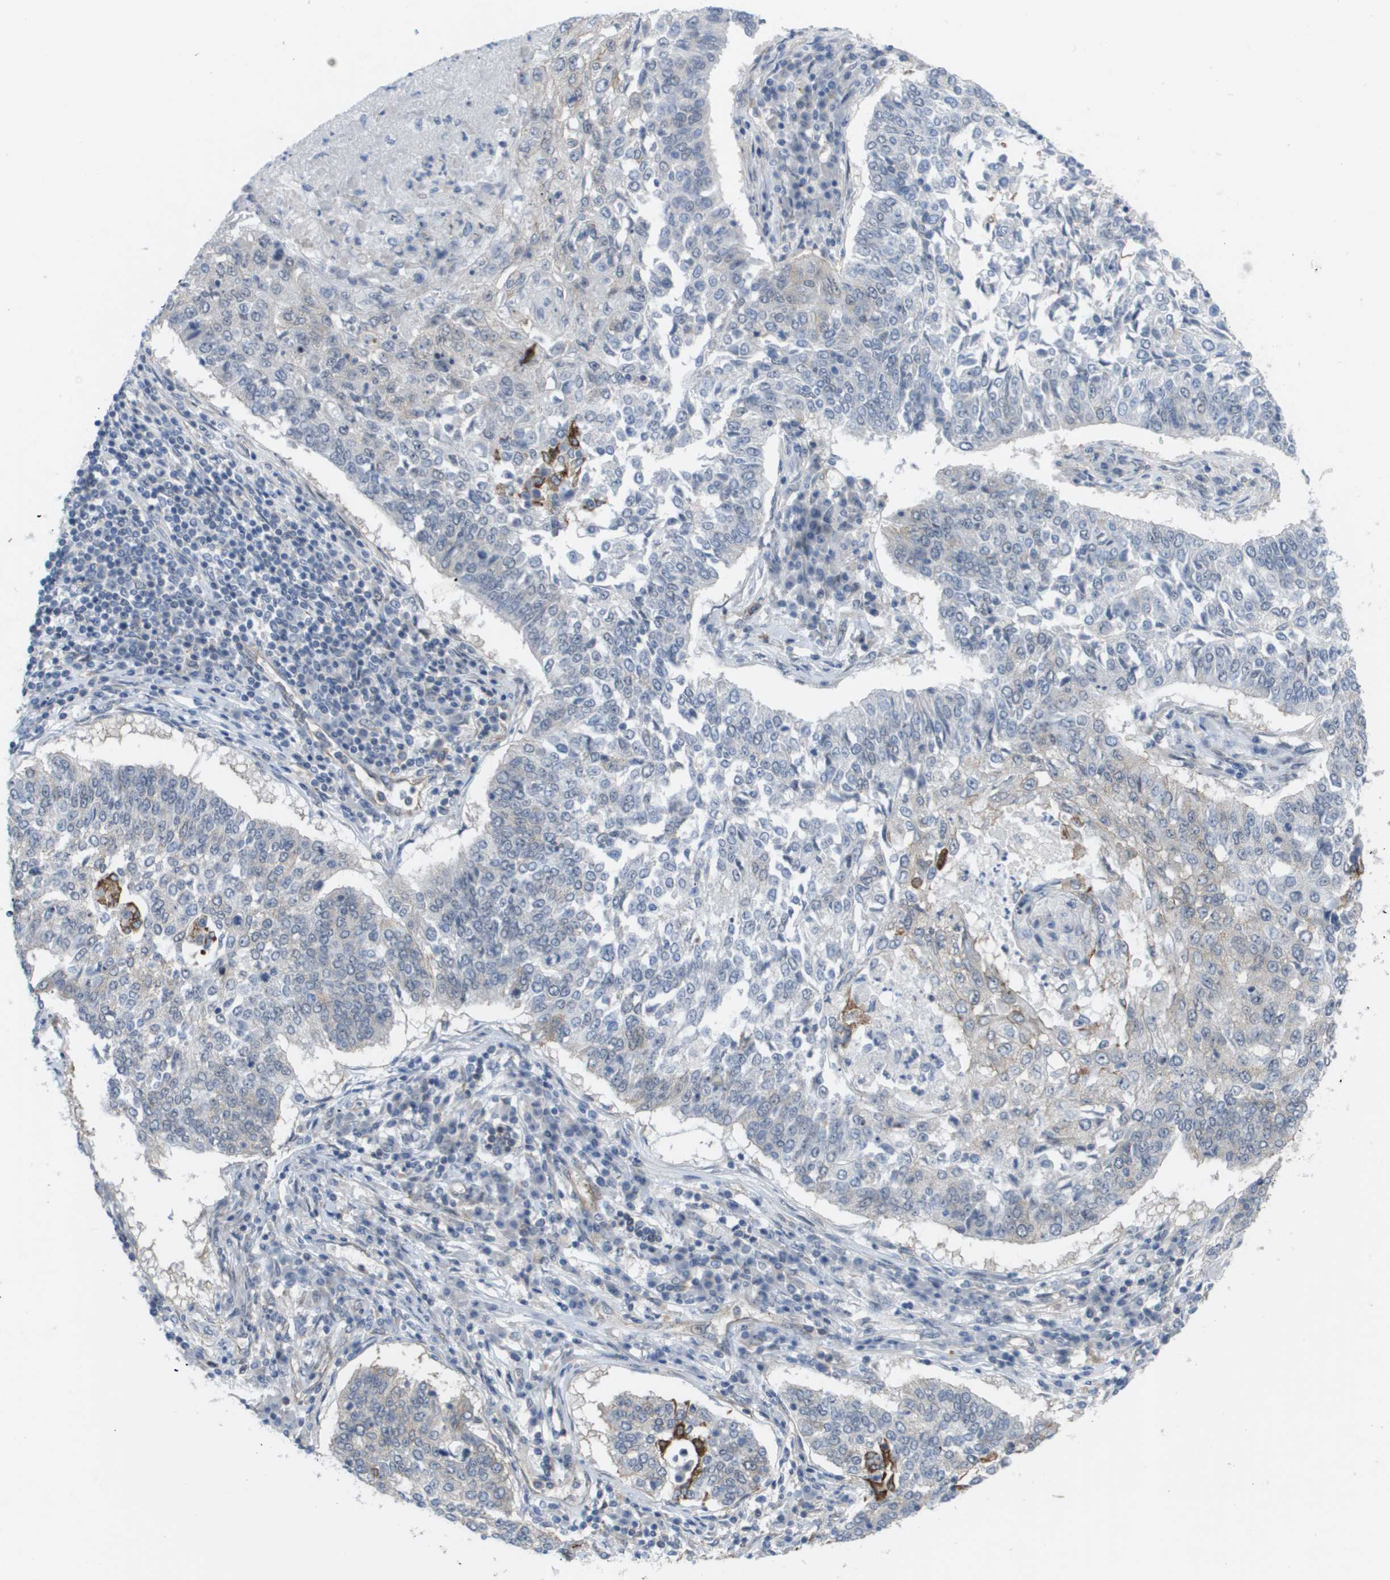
{"staining": {"intensity": "negative", "quantity": "none", "location": "none"}, "tissue": "lung cancer", "cell_type": "Tumor cells", "image_type": "cancer", "snomed": [{"axis": "morphology", "description": "Normal tissue, NOS"}, {"axis": "morphology", "description": "Squamous cell carcinoma, NOS"}, {"axis": "topography", "description": "Cartilage tissue"}, {"axis": "topography", "description": "Bronchus"}, {"axis": "topography", "description": "Lung"}], "caption": "Lung cancer (squamous cell carcinoma) was stained to show a protein in brown. There is no significant positivity in tumor cells. (Immunohistochemistry (ihc), brightfield microscopy, high magnification).", "gene": "MTARC2", "patient": {"sex": "female", "age": 49}}